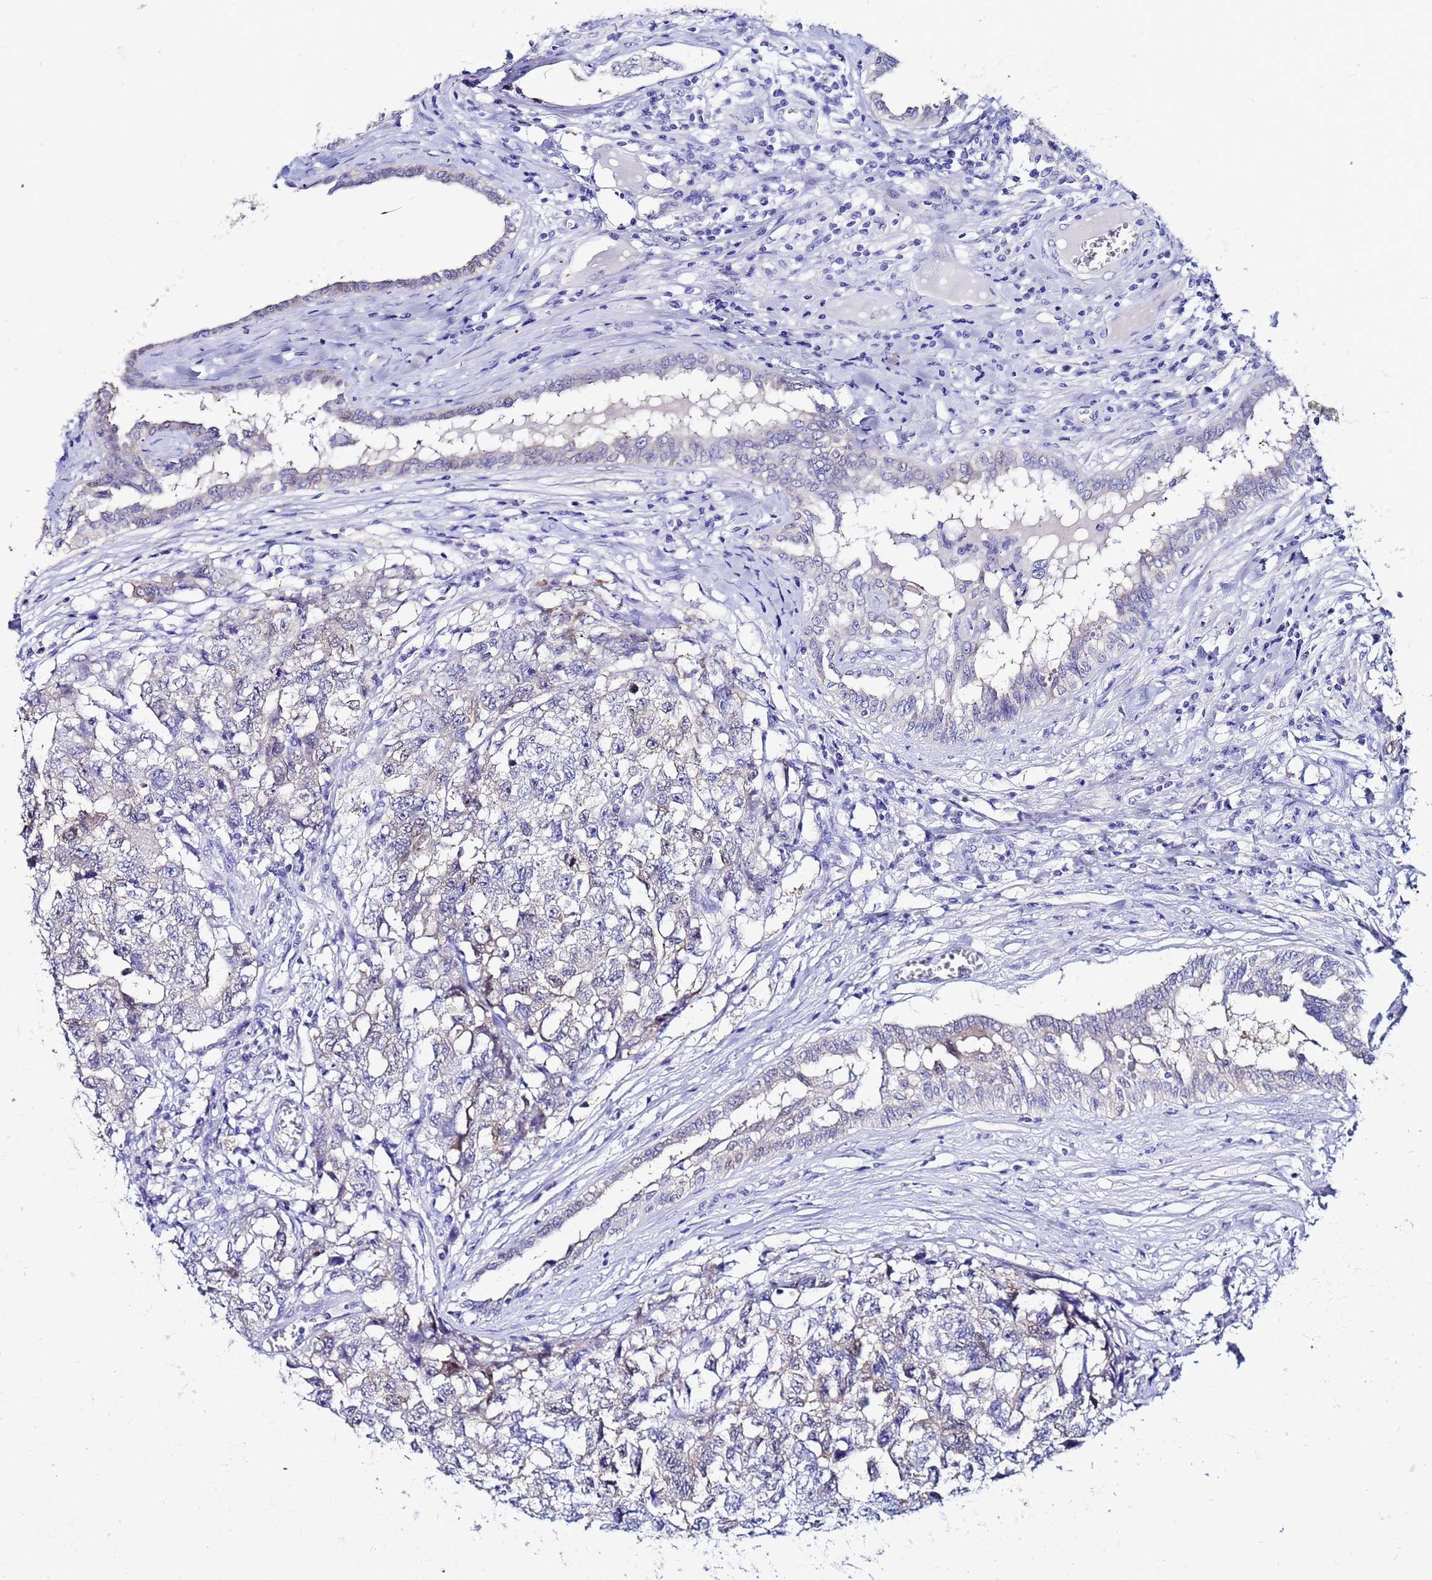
{"staining": {"intensity": "negative", "quantity": "none", "location": "none"}, "tissue": "testis cancer", "cell_type": "Tumor cells", "image_type": "cancer", "snomed": [{"axis": "morphology", "description": "Carcinoma, Embryonal, NOS"}, {"axis": "topography", "description": "Testis"}], "caption": "Immunohistochemistry image of neoplastic tissue: testis cancer stained with DAB demonstrates no significant protein staining in tumor cells.", "gene": "PPP1R14C", "patient": {"sex": "male", "age": 31}}